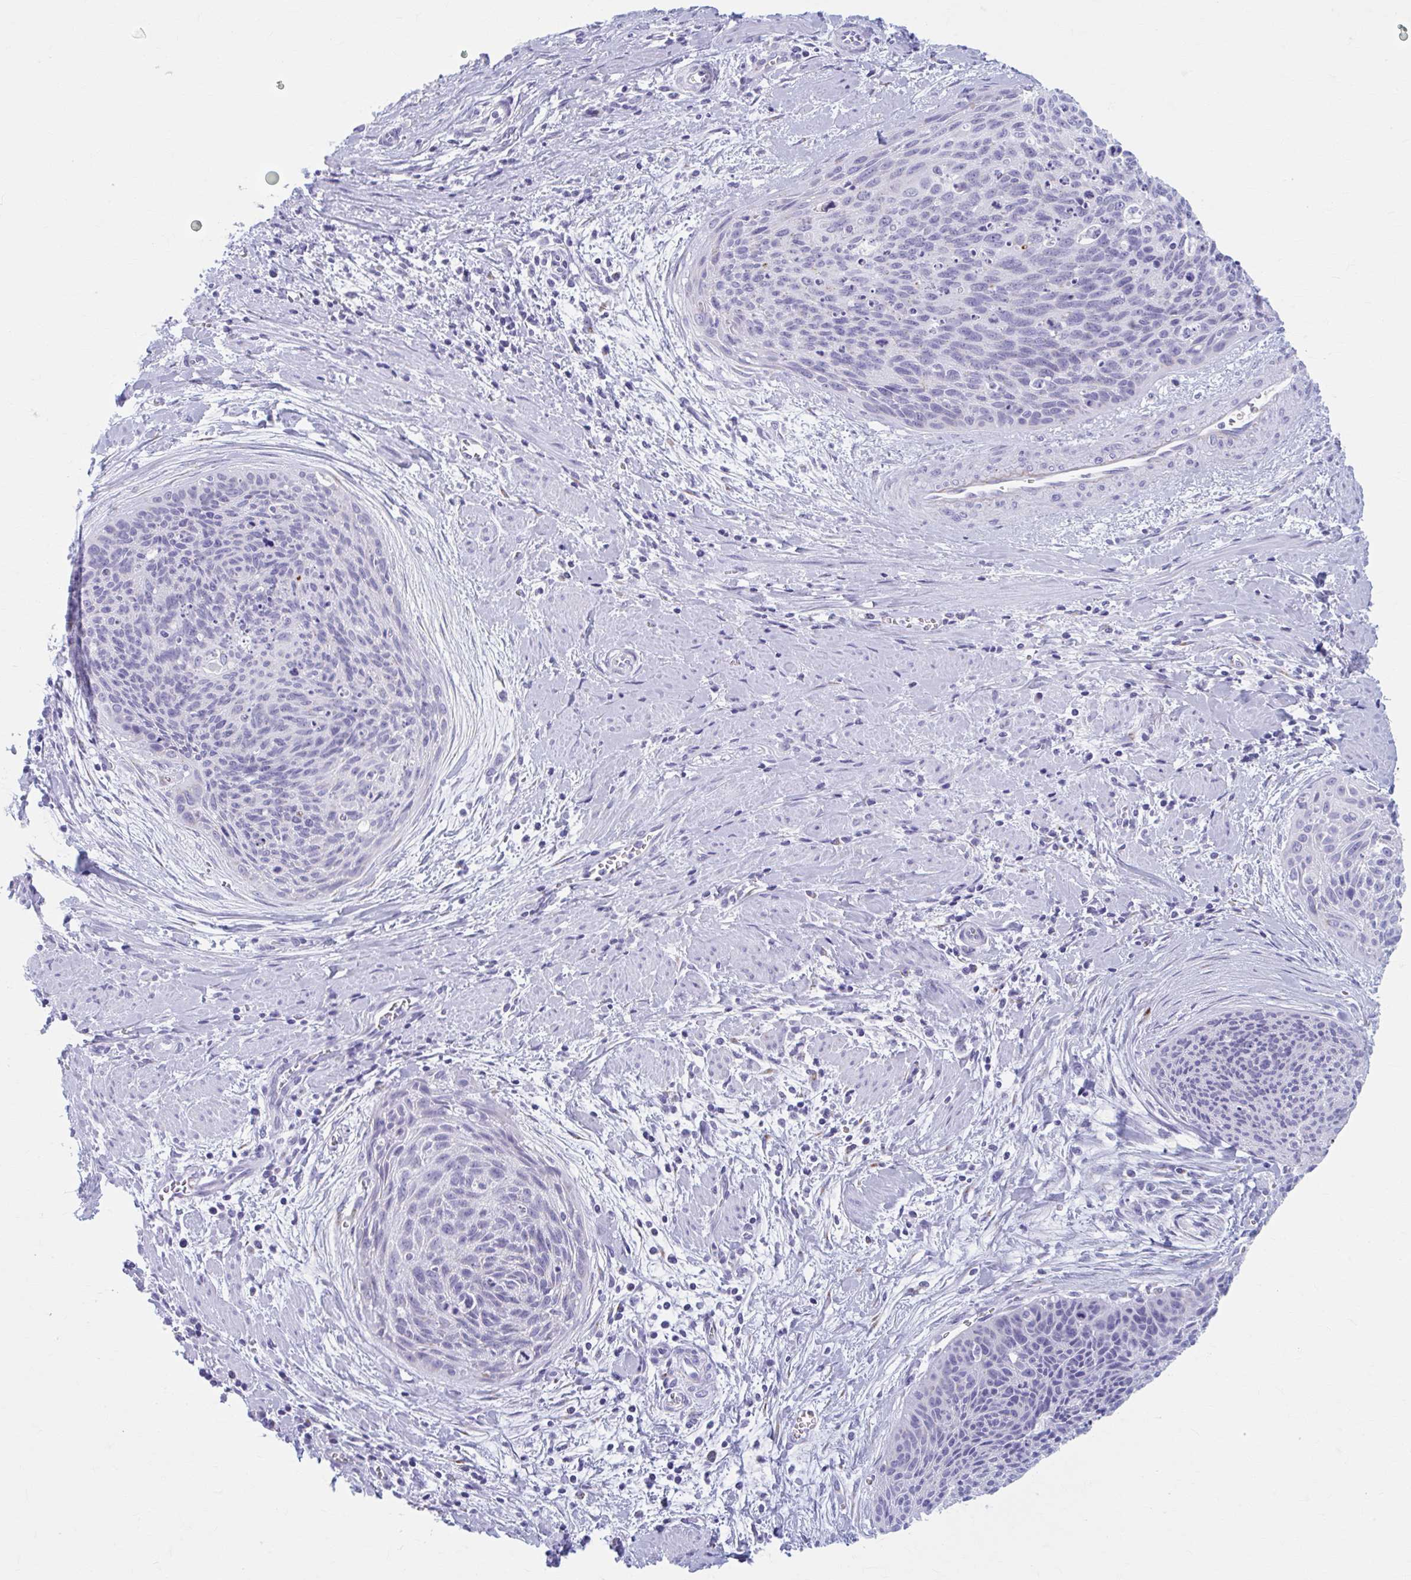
{"staining": {"intensity": "negative", "quantity": "none", "location": "none"}, "tissue": "cervical cancer", "cell_type": "Tumor cells", "image_type": "cancer", "snomed": [{"axis": "morphology", "description": "Squamous cell carcinoma, NOS"}, {"axis": "topography", "description": "Cervix"}], "caption": "Immunohistochemistry (IHC) micrograph of human cervical cancer (squamous cell carcinoma) stained for a protein (brown), which demonstrates no positivity in tumor cells.", "gene": "KCNE2", "patient": {"sex": "female", "age": 55}}